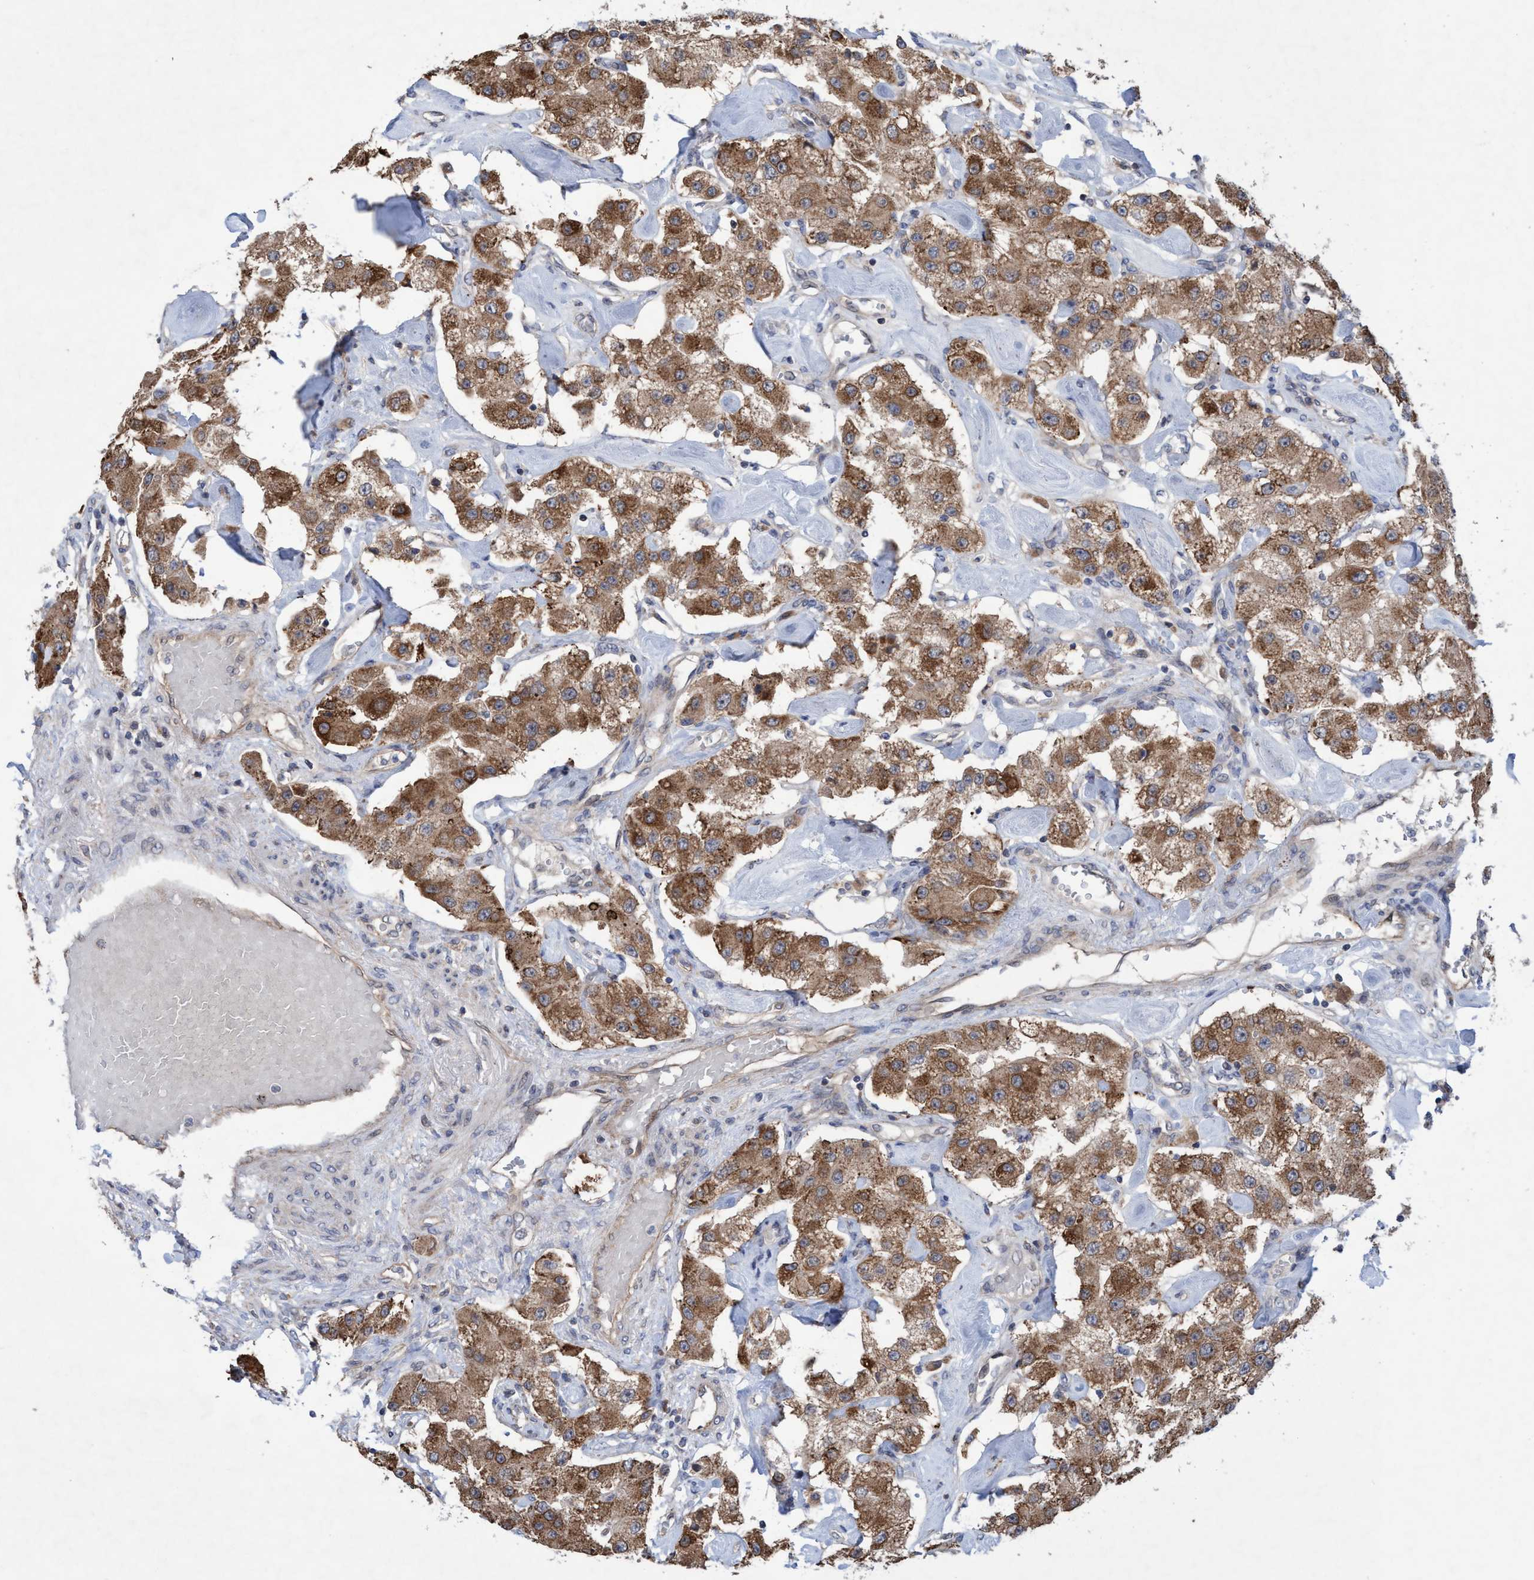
{"staining": {"intensity": "moderate", "quantity": ">75%", "location": "cytoplasmic/membranous"}, "tissue": "carcinoid", "cell_type": "Tumor cells", "image_type": "cancer", "snomed": [{"axis": "morphology", "description": "Carcinoid, malignant, NOS"}, {"axis": "topography", "description": "Pancreas"}], "caption": "Malignant carcinoid stained for a protein shows moderate cytoplasmic/membranous positivity in tumor cells.", "gene": "P2RY14", "patient": {"sex": "male", "age": 41}}